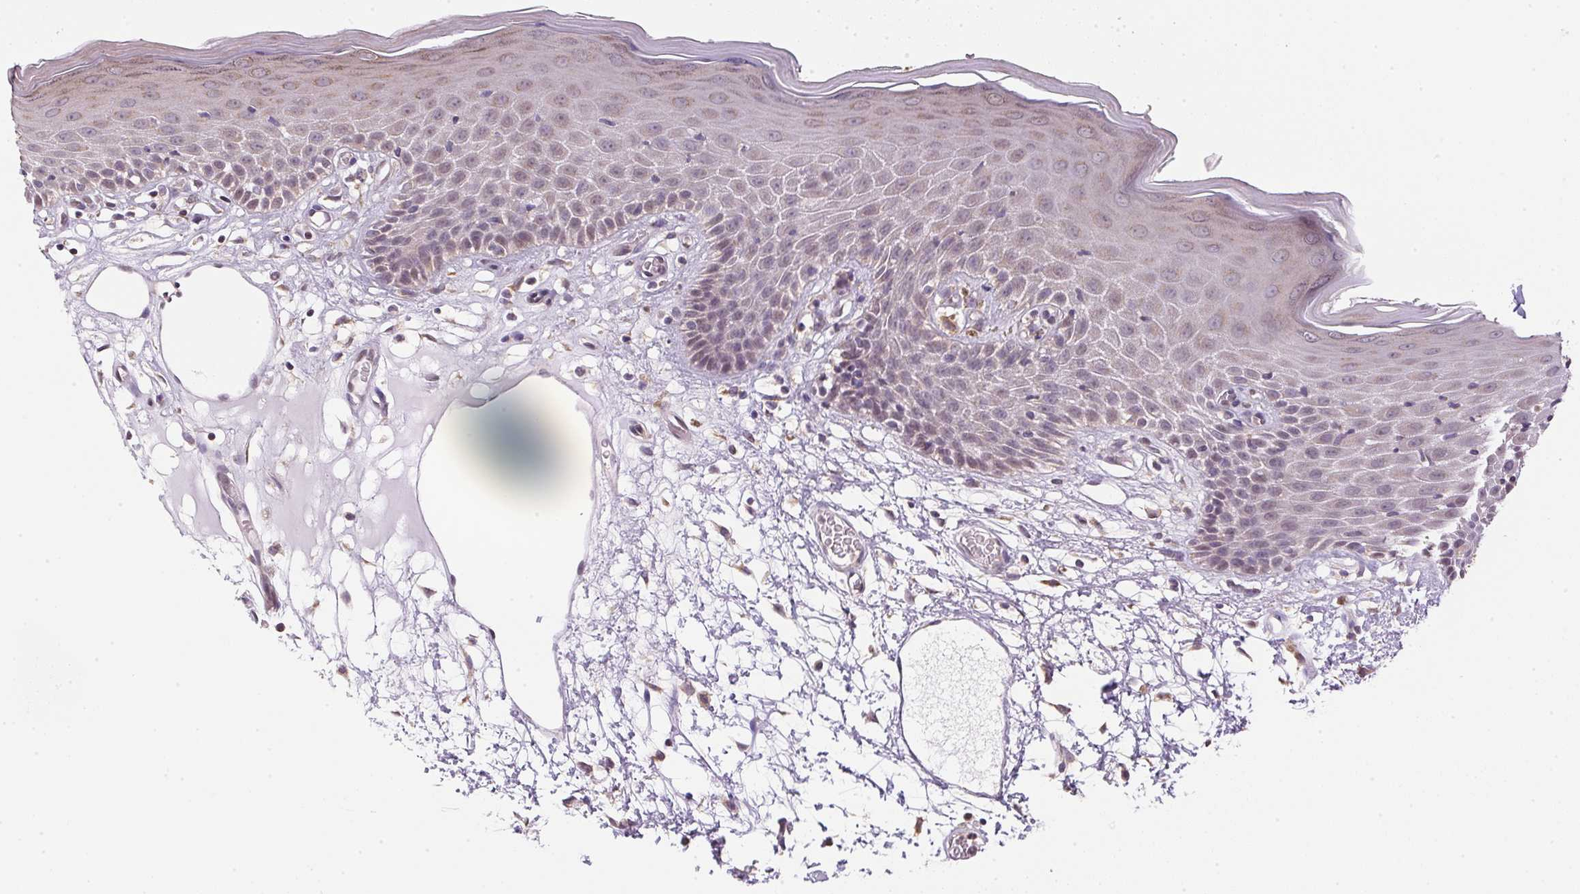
{"staining": {"intensity": "weak", "quantity": "<25%", "location": "cytoplasmic/membranous"}, "tissue": "skin", "cell_type": "Epidermal cells", "image_type": "normal", "snomed": [{"axis": "morphology", "description": "Normal tissue, NOS"}, {"axis": "topography", "description": "Vulva"}], "caption": "An IHC micrograph of benign skin is shown. There is no staining in epidermal cells of skin. (Brightfield microscopy of DAB immunohistochemistry at high magnification).", "gene": "SC5D", "patient": {"sex": "female", "age": 68}}